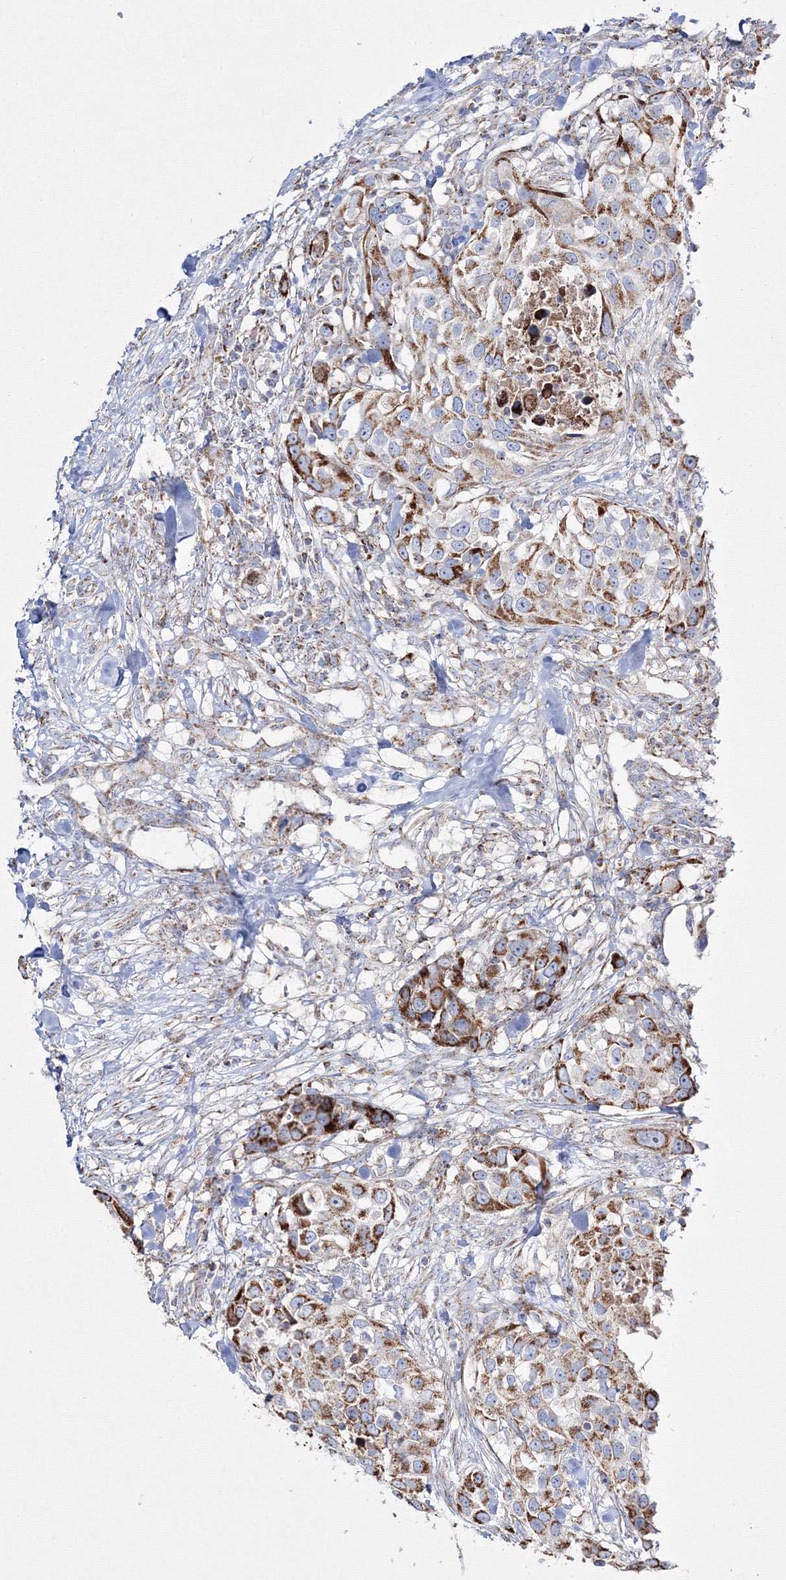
{"staining": {"intensity": "strong", "quantity": "25%-75%", "location": "cytoplasmic/membranous"}, "tissue": "urothelial cancer", "cell_type": "Tumor cells", "image_type": "cancer", "snomed": [{"axis": "morphology", "description": "Urothelial carcinoma, High grade"}, {"axis": "topography", "description": "Urinary bladder"}], "caption": "Urothelial carcinoma (high-grade) stained for a protein exhibits strong cytoplasmic/membranous positivity in tumor cells.", "gene": "IGSF9", "patient": {"sex": "female", "age": 80}}